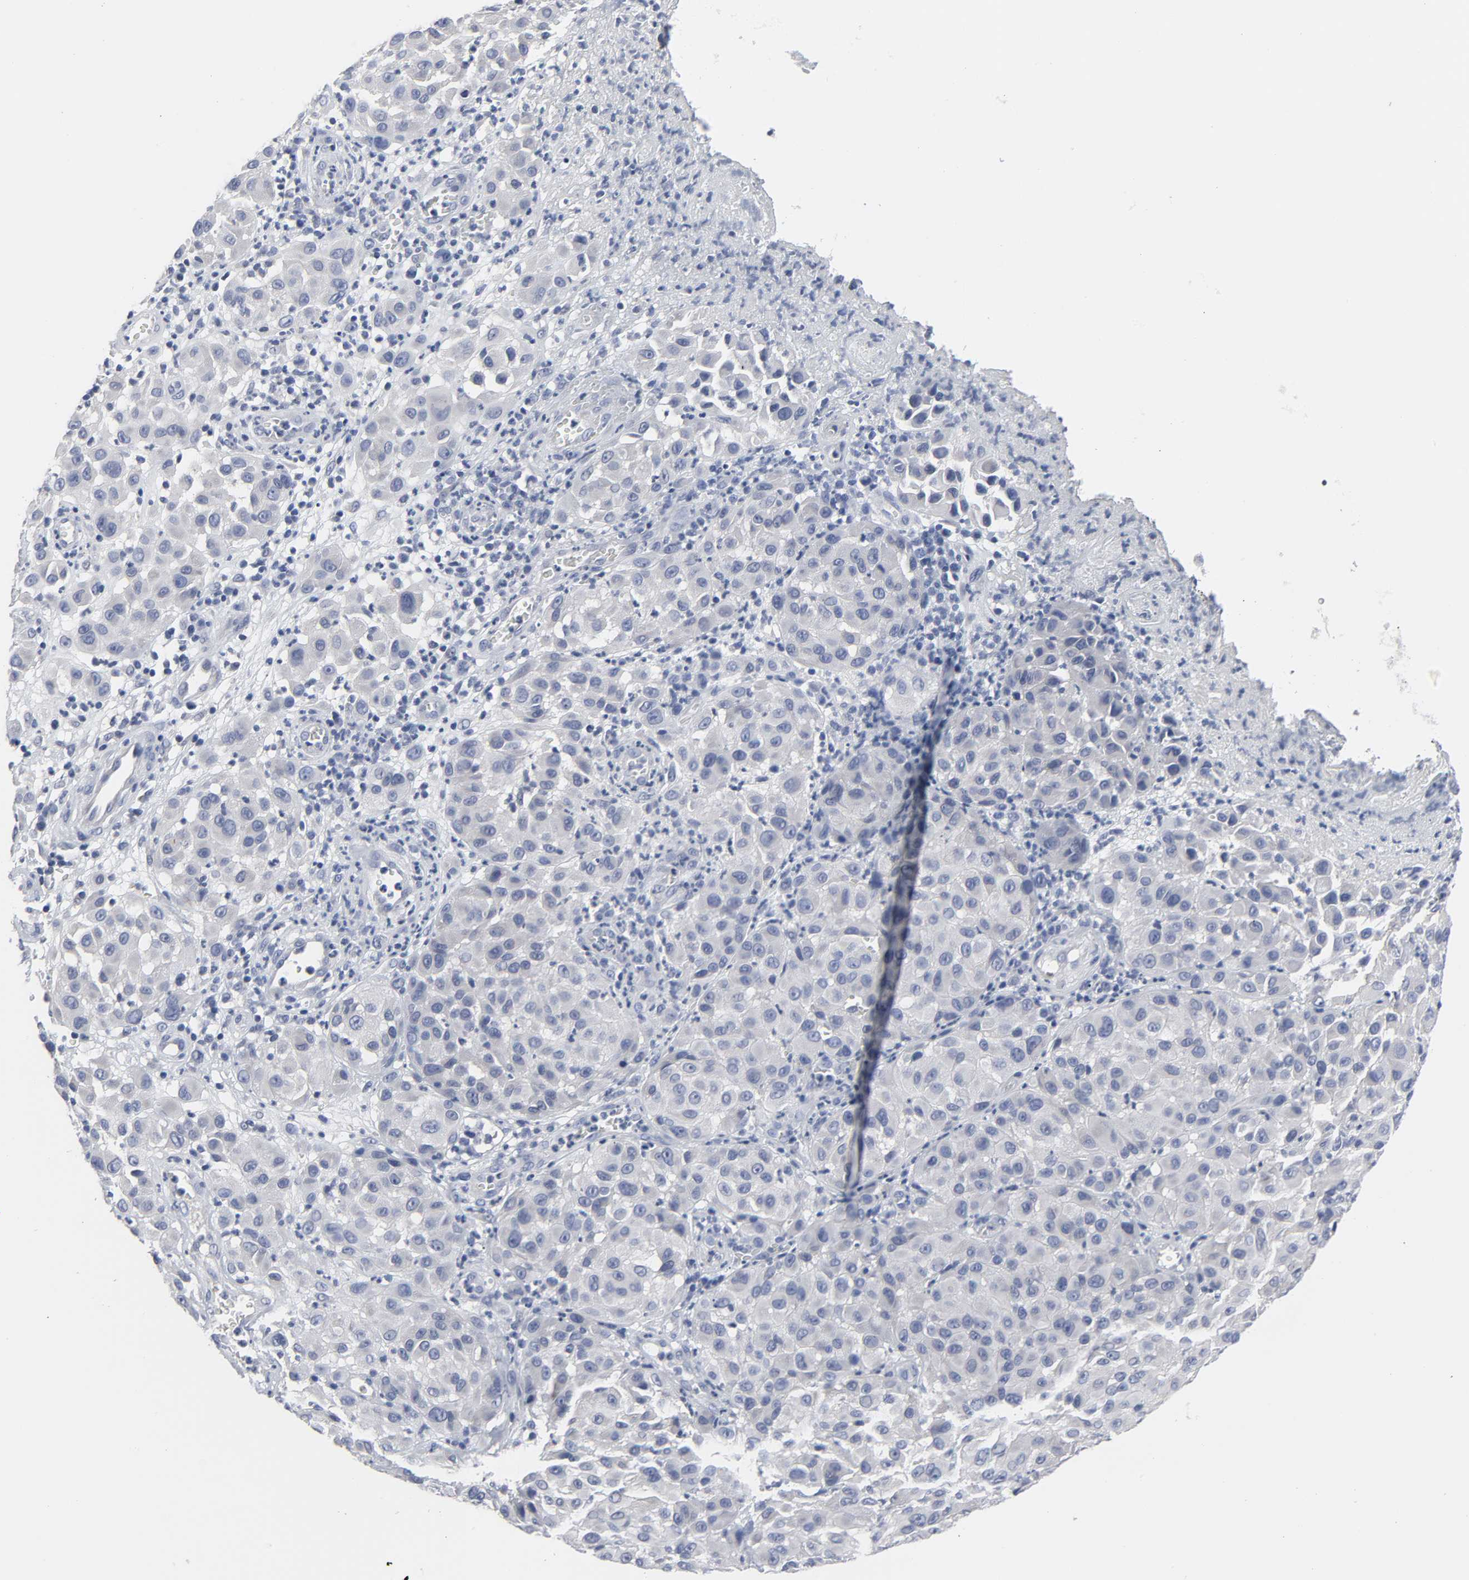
{"staining": {"intensity": "negative", "quantity": "none", "location": "none"}, "tissue": "melanoma", "cell_type": "Tumor cells", "image_type": "cancer", "snomed": [{"axis": "morphology", "description": "Malignant melanoma, NOS"}, {"axis": "topography", "description": "Skin"}], "caption": "DAB (3,3'-diaminobenzidine) immunohistochemical staining of human malignant melanoma reveals no significant staining in tumor cells.", "gene": "SALL2", "patient": {"sex": "female", "age": 21}}